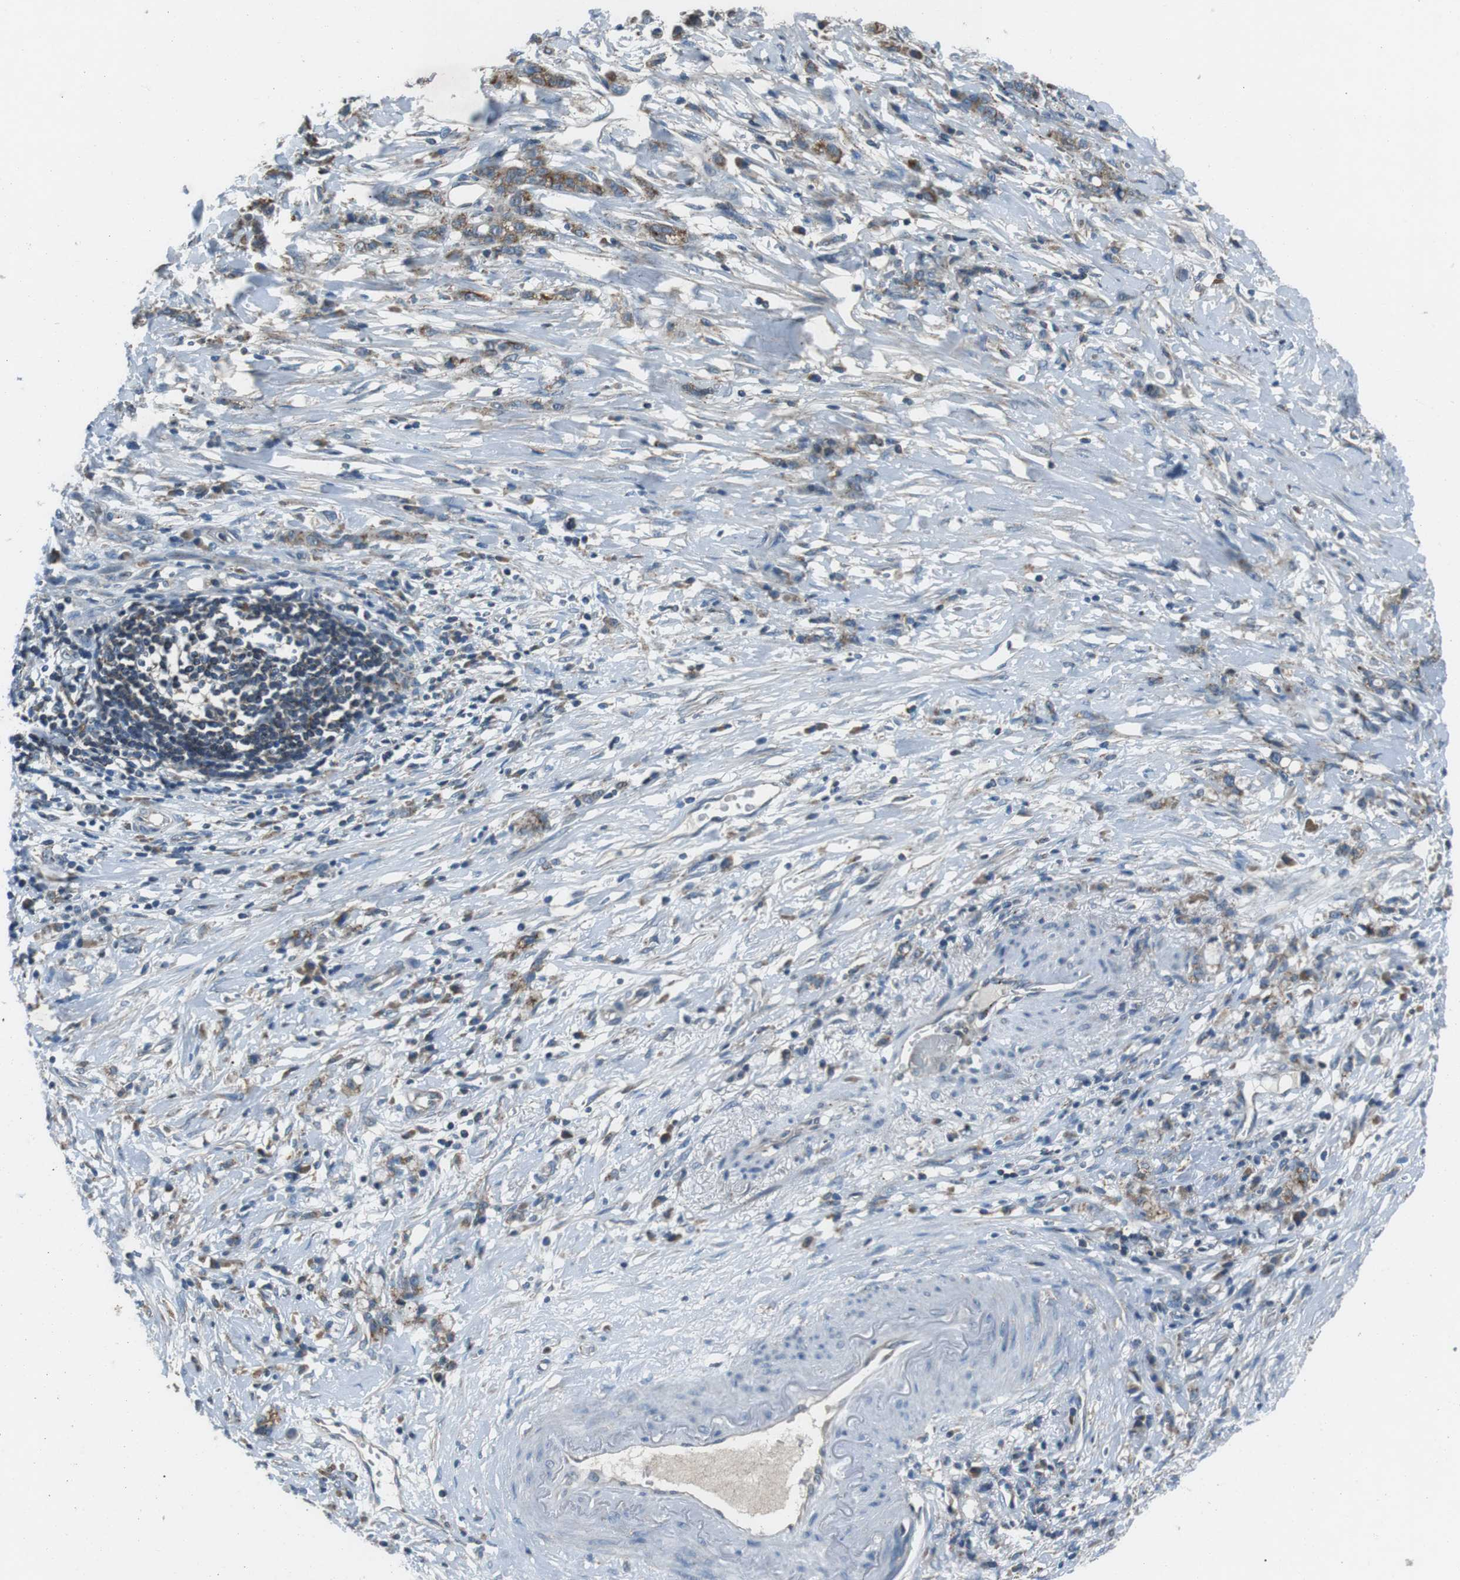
{"staining": {"intensity": "weak", "quantity": ">75%", "location": "cytoplasmic/membranous"}, "tissue": "stomach cancer", "cell_type": "Tumor cells", "image_type": "cancer", "snomed": [{"axis": "morphology", "description": "Adenocarcinoma, NOS"}, {"axis": "topography", "description": "Stomach, lower"}], "caption": "The histopathology image demonstrates a brown stain indicating the presence of a protein in the cytoplasmic/membranous of tumor cells in stomach cancer (adenocarcinoma).", "gene": "FAM3B", "patient": {"sex": "male", "age": 88}}